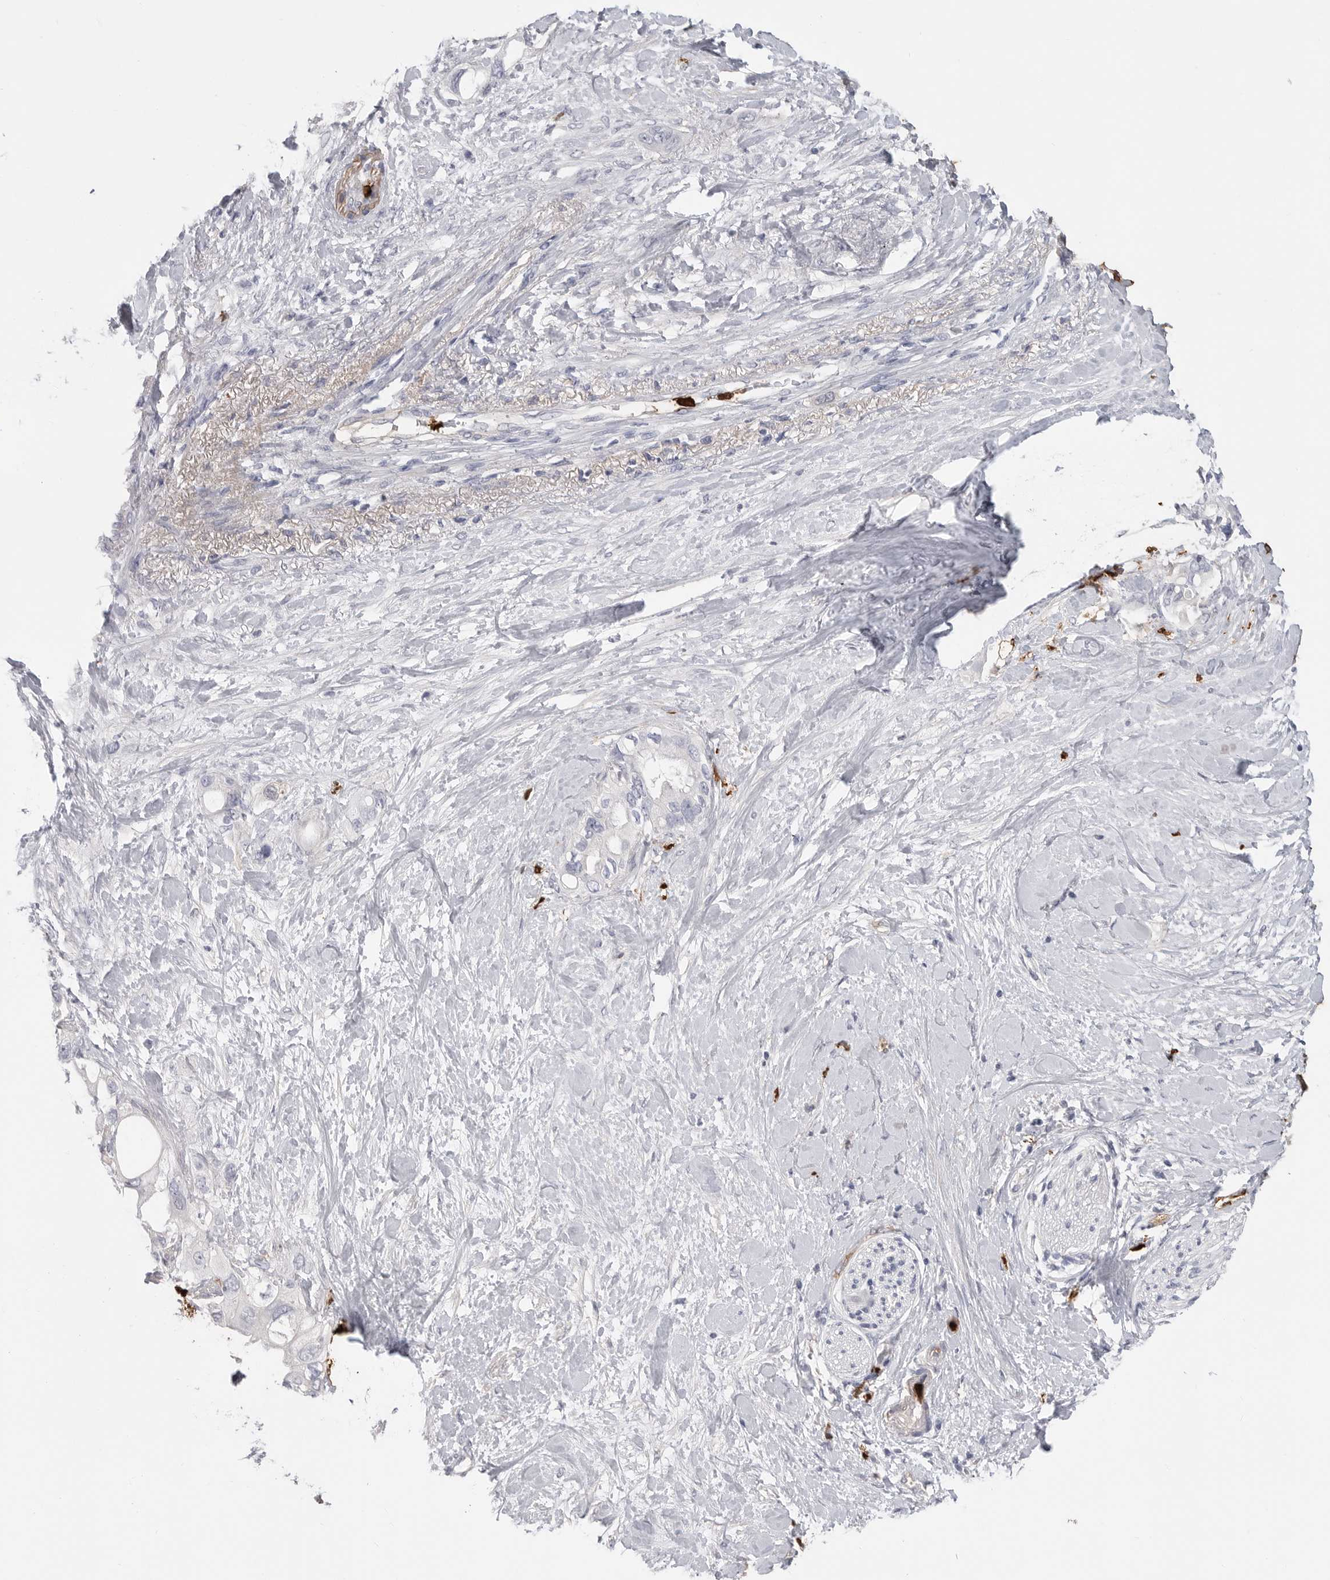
{"staining": {"intensity": "negative", "quantity": "none", "location": "none"}, "tissue": "pancreatic cancer", "cell_type": "Tumor cells", "image_type": "cancer", "snomed": [{"axis": "morphology", "description": "Adenocarcinoma, NOS"}, {"axis": "topography", "description": "Pancreas"}], "caption": "Immunohistochemical staining of pancreatic cancer (adenocarcinoma) demonstrates no significant expression in tumor cells.", "gene": "CYB561D1", "patient": {"sex": "female", "age": 56}}